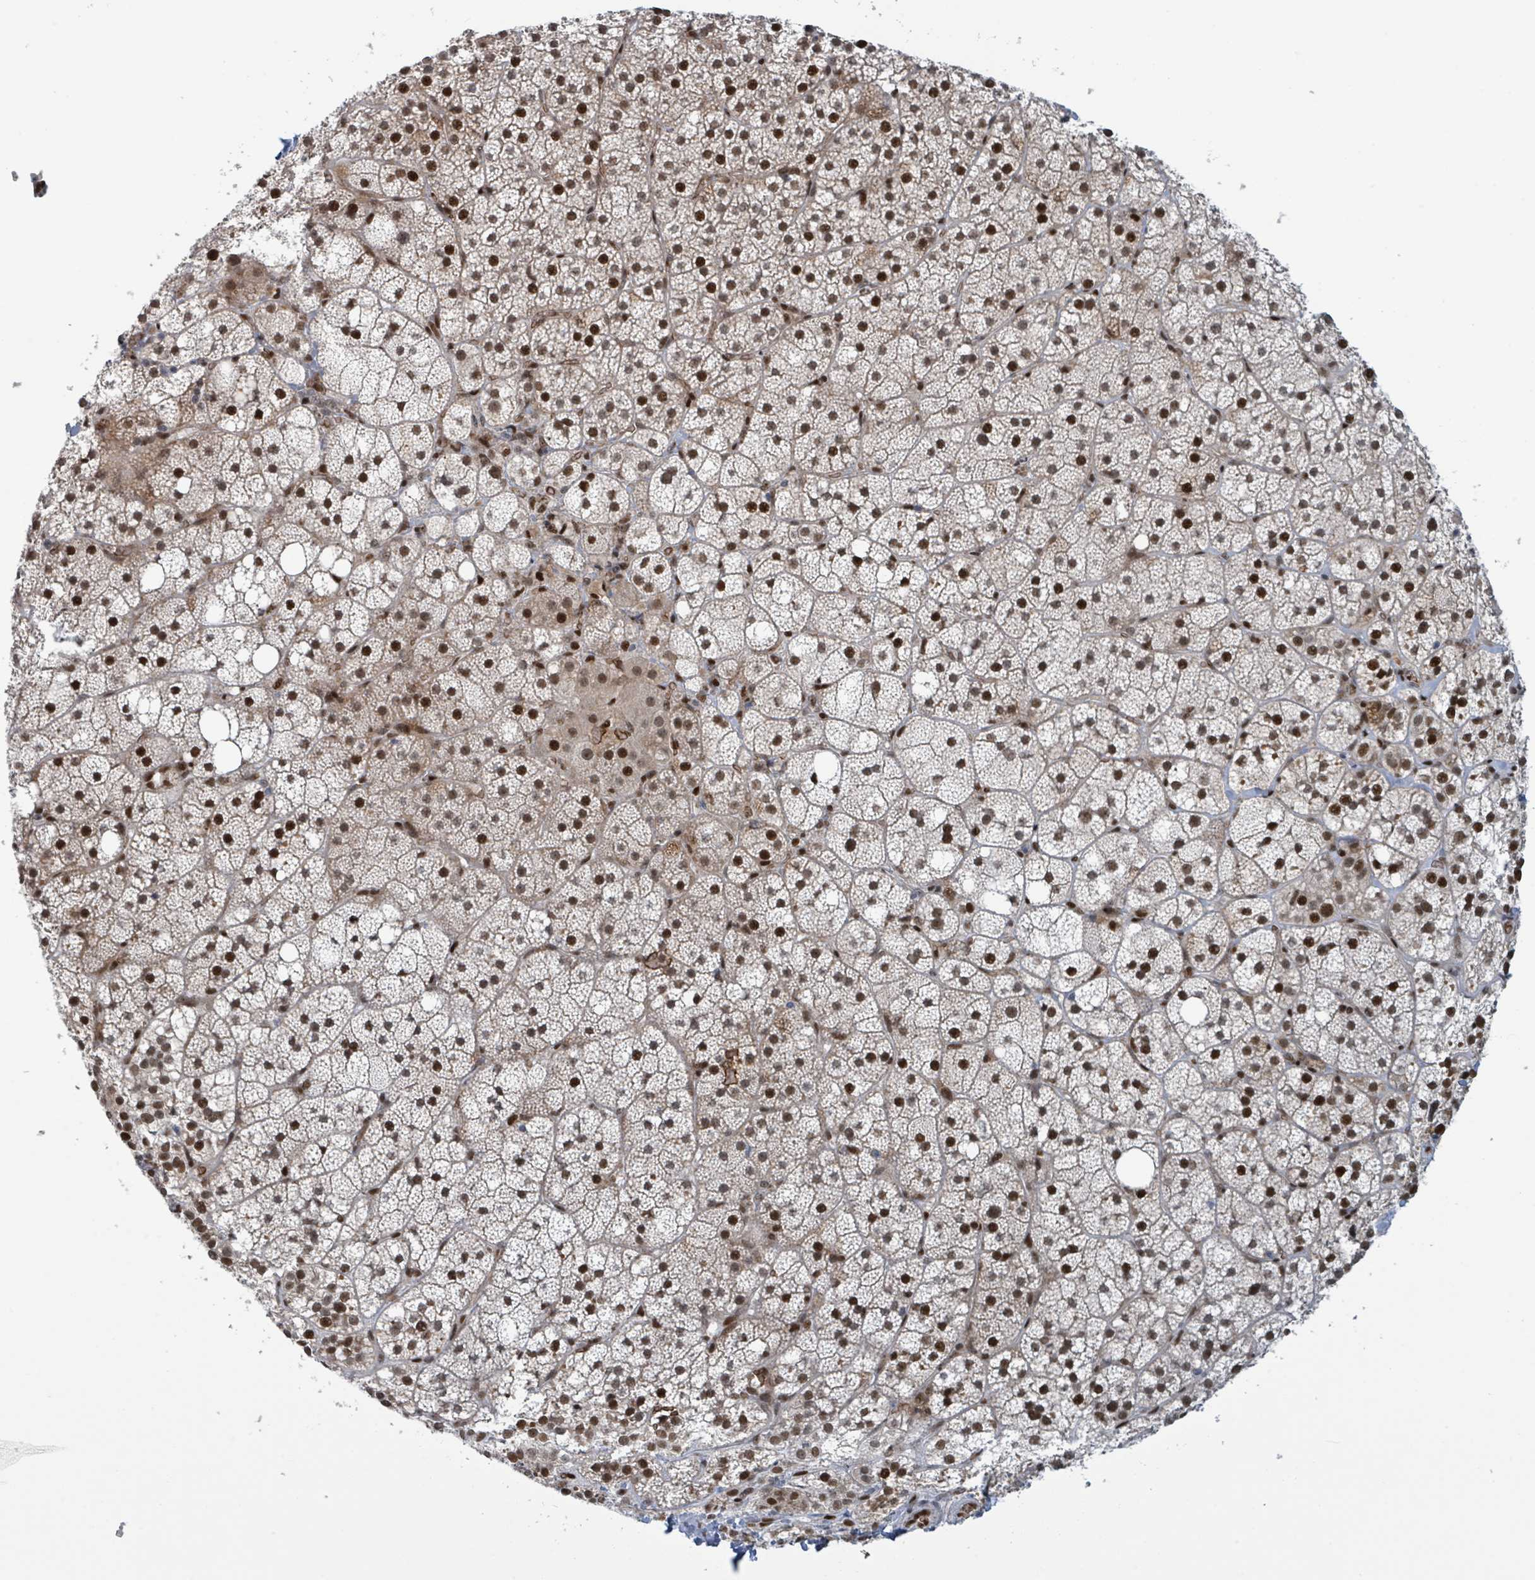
{"staining": {"intensity": "strong", "quantity": "25%-75%", "location": "nuclear"}, "tissue": "adrenal gland", "cell_type": "Glandular cells", "image_type": "normal", "snomed": [{"axis": "morphology", "description": "Normal tissue, NOS"}, {"axis": "topography", "description": "Adrenal gland"}], "caption": "Benign adrenal gland demonstrates strong nuclear positivity in about 25%-75% of glandular cells, visualized by immunohistochemistry. The protein of interest is stained brown, and the nuclei are stained in blue (DAB IHC with brightfield microscopy, high magnification).", "gene": "KLF3", "patient": {"sex": "male", "age": 53}}